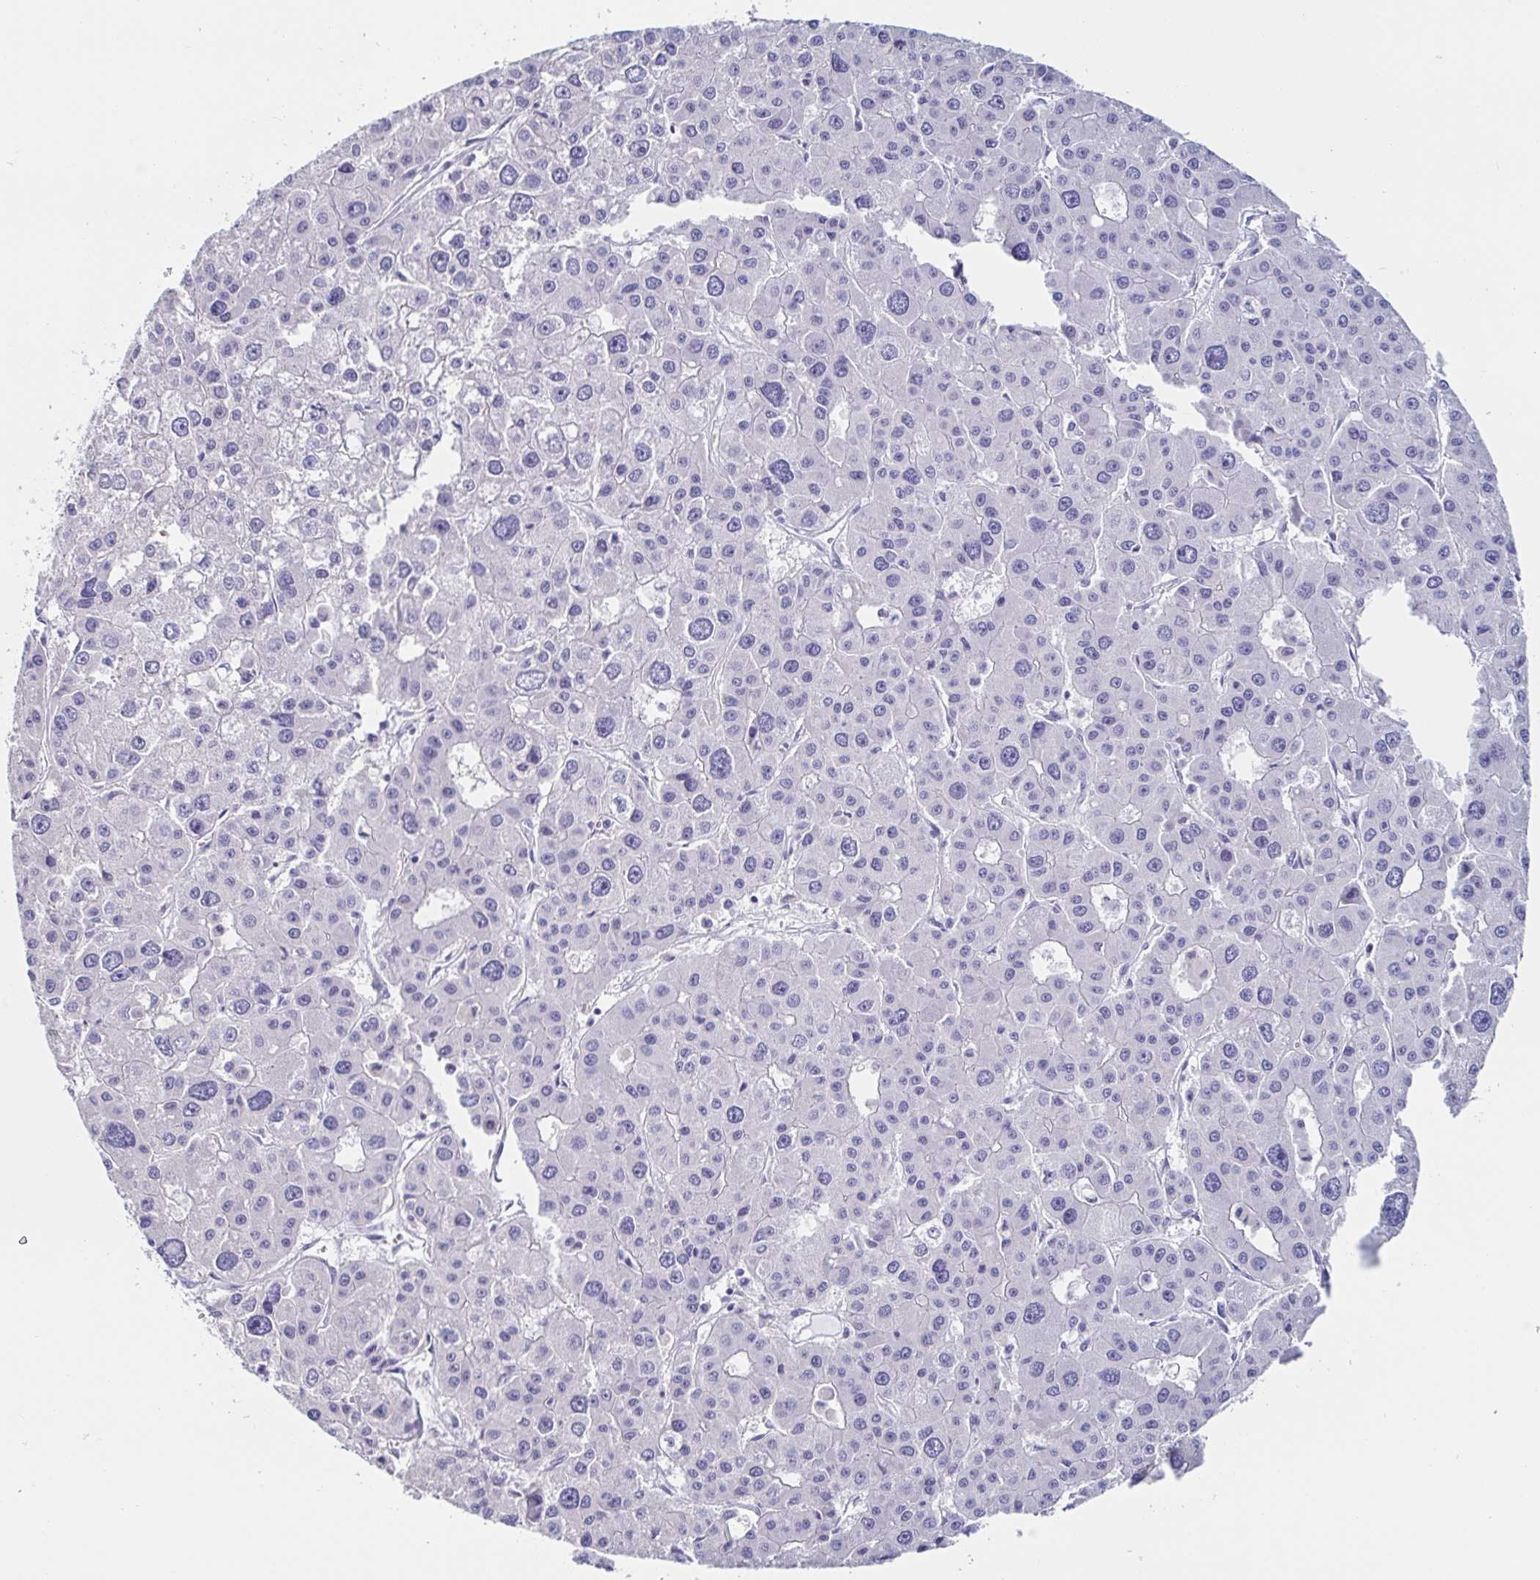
{"staining": {"intensity": "negative", "quantity": "none", "location": "none"}, "tissue": "liver cancer", "cell_type": "Tumor cells", "image_type": "cancer", "snomed": [{"axis": "morphology", "description": "Carcinoma, Hepatocellular, NOS"}, {"axis": "topography", "description": "Liver"}], "caption": "Tumor cells are negative for protein expression in human liver cancer. (DAB (3,3'-diaminobenzidine) IHC with hematoxylin counter stain).", "gene": "C4orf17", "patient": {"sex": "male", "age": 73}}